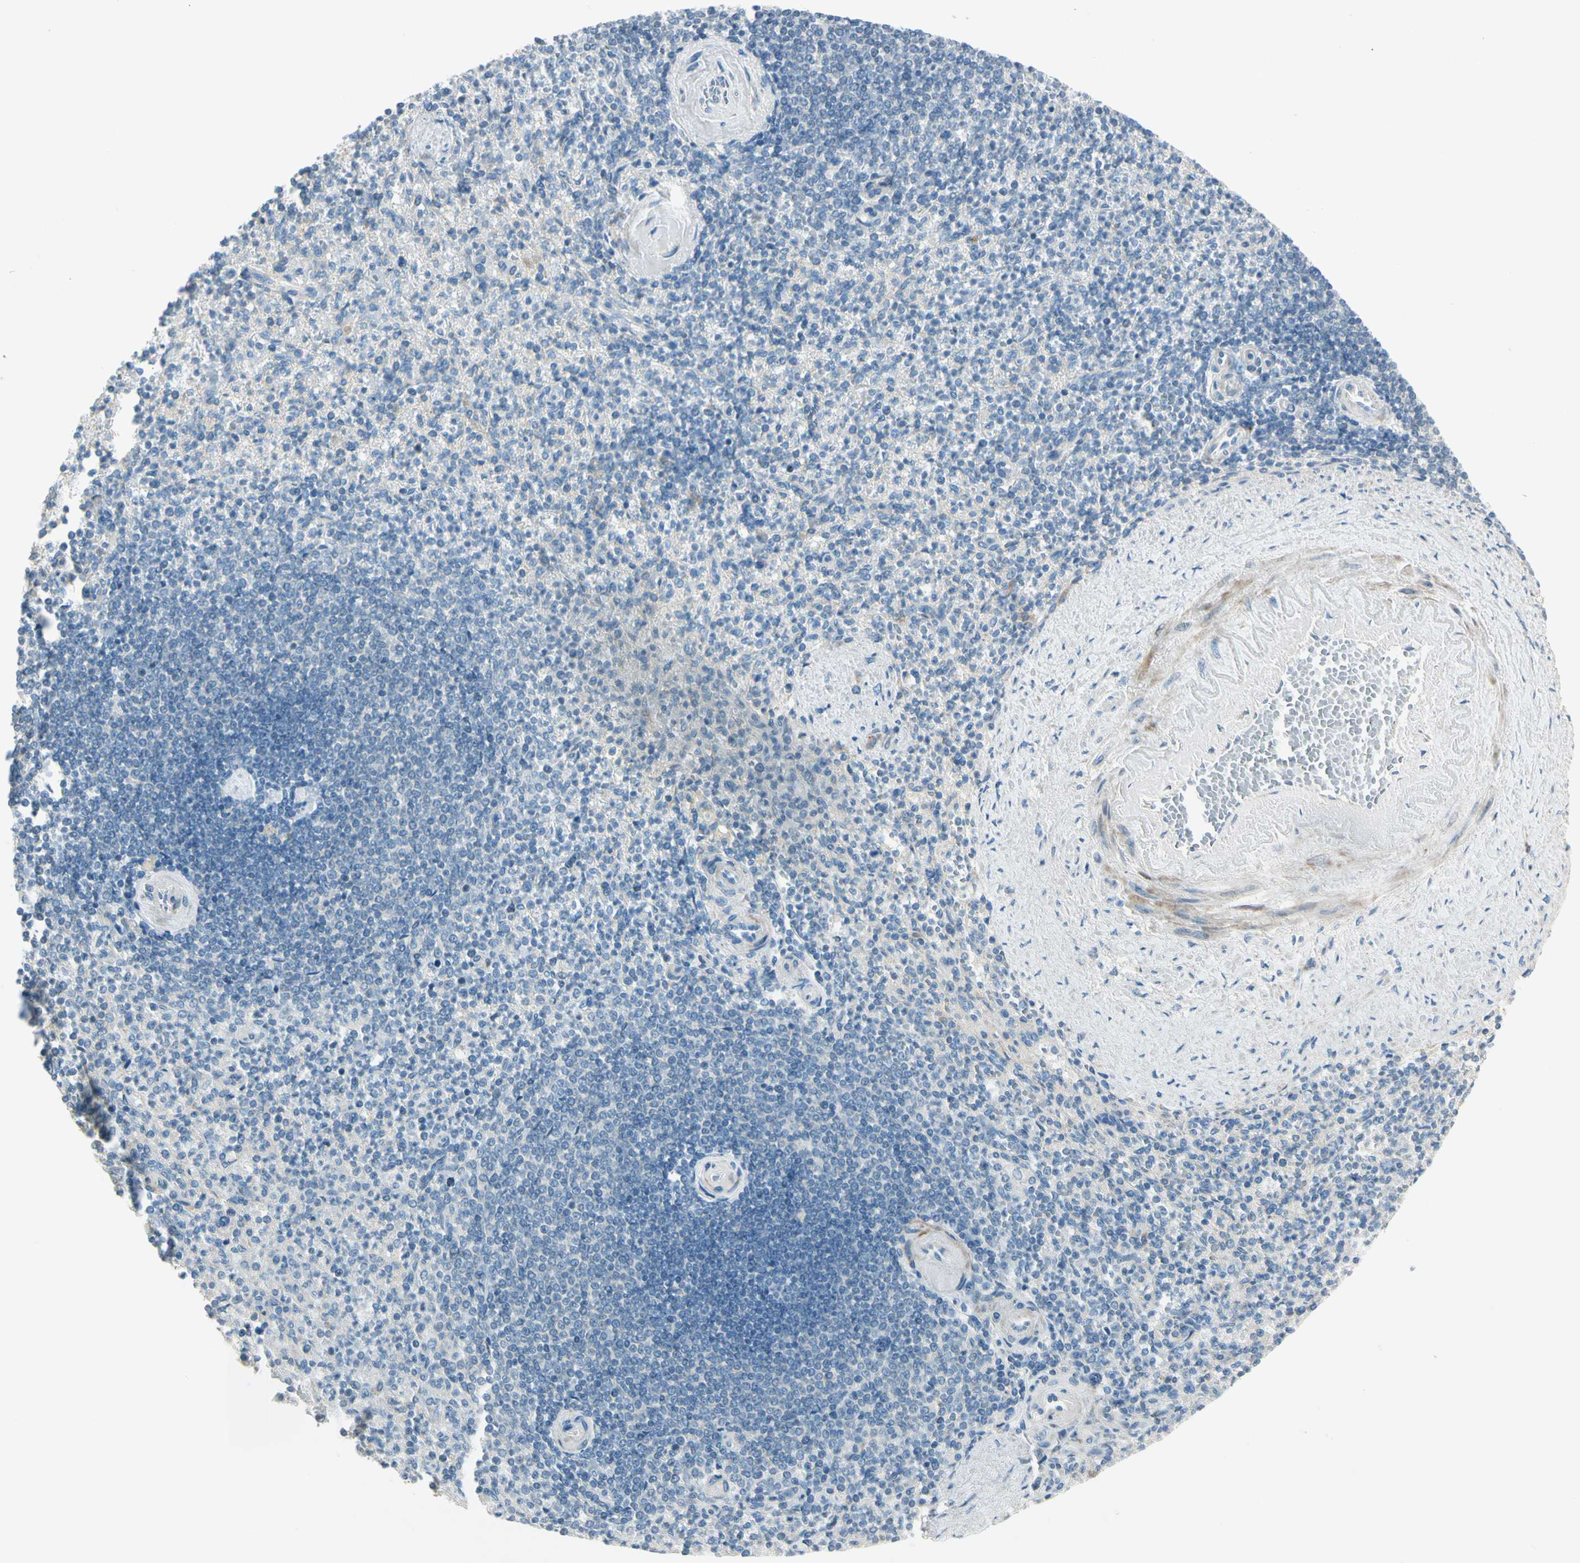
{"staining": {"intensity": "negative", "quantity": "none", "location": "none"}, "tissue": "spleen", "cell_type": "Cells in red pulp", "image_type": "normal", "snomed": [{"axis": "morphology", "description": "Normal tissue, NOS"}, {"axis": "topography", "description": "Spleen"}], "caption": "IHC photomicrograph of benign human spleen stained for a protein (brown), which demonstrates no expression in cells in red pulp.", "gene": "ADGRA3", "patient": {"sex": "female", "age": 74}}